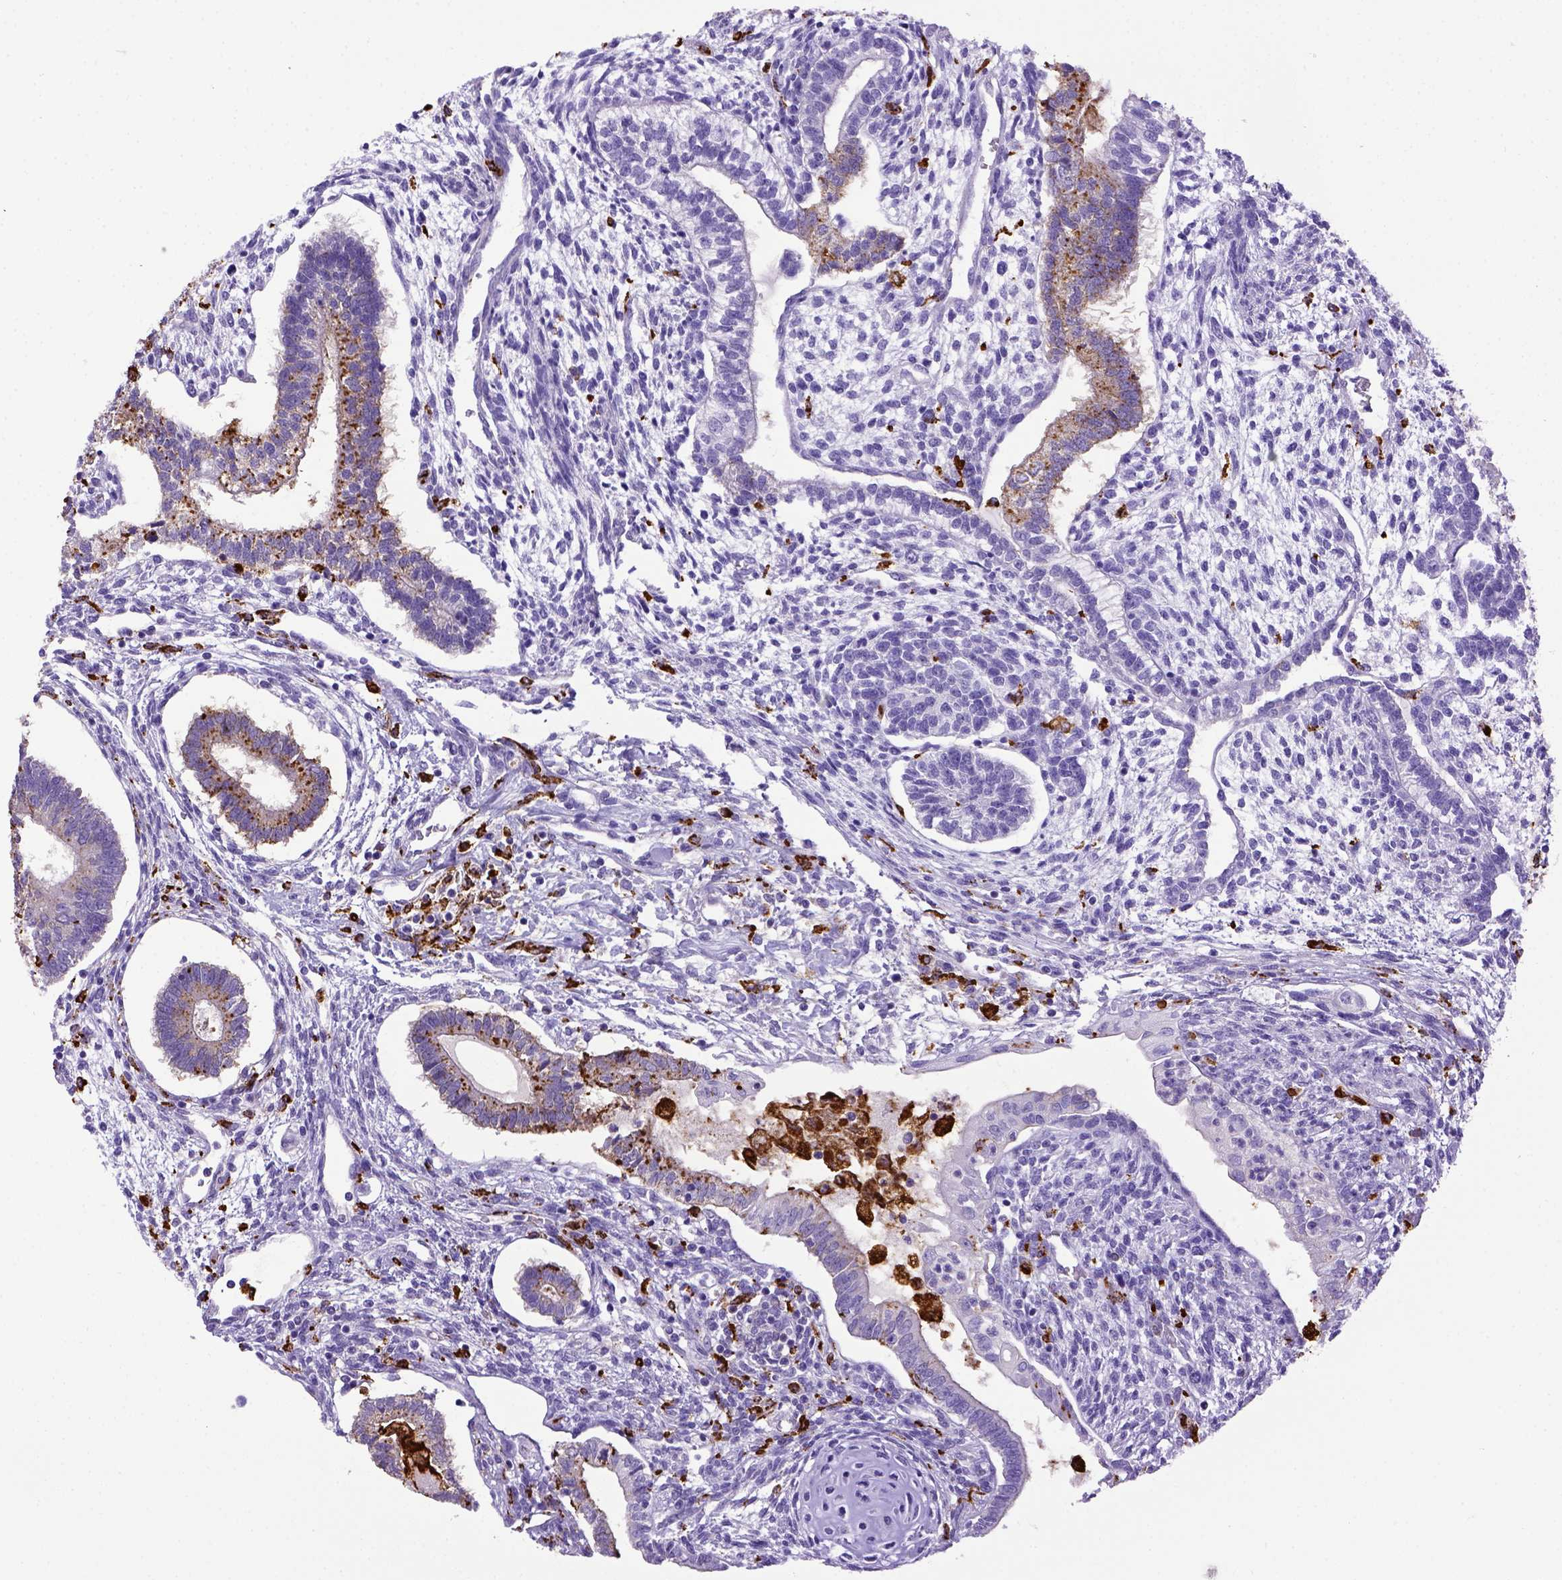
{"staining": {"intensity": "negative", "quantity": "none", "location": "none"}, "tissue": "testis cancer", "cell_type": "Tumor cells", "image_type": "cancer", "snomed": [{"axis": "morphology", "description": "Carcinoma, Embryonal, NOS"}, {"axis": "topography", "description": "Testis"}], "caption": "Tumor cells show no significant staining in testis cancer (embryonal carcinoma).", "gene": "CD68", "patient": {"sex": "male", "age": 37}}